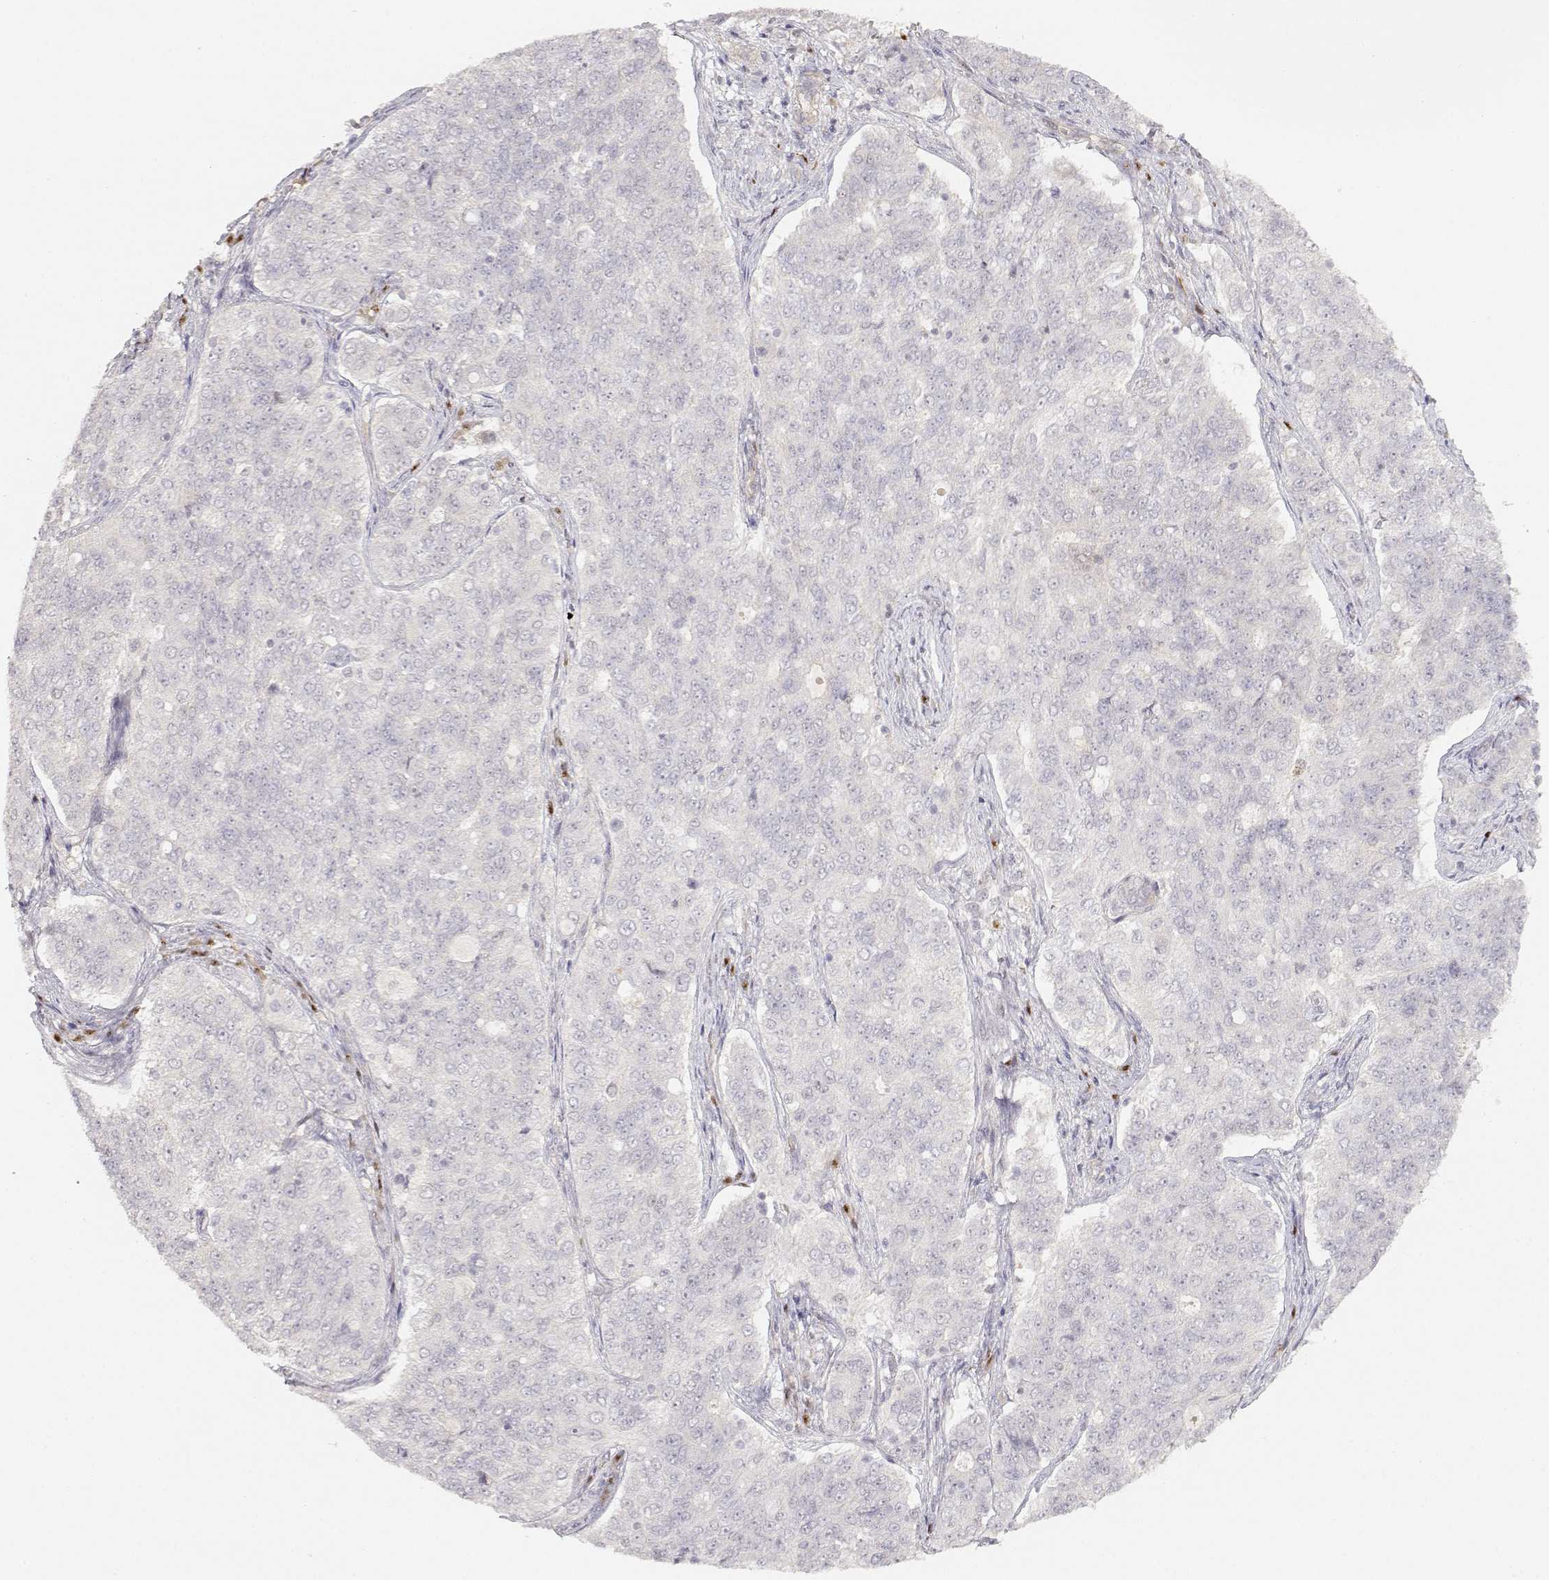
{"staining": {"intensity": "negative", "quantity": "none", "location": "none"}, "tissue": "endometrial cancer", "cell_type": "Tumor cells", "image_type": "cancer", "snomed": [{"axis": "morphology", "description": "Adenocarcinoma, NOS"}, {"axis": "topography", "description": "Endometrium"}], "caption": "The immunohistochemistry histopathology image has no significant staining in tumor cells of adenocarcinoma (endometrial) tissue.", "gene": "EAF2", "patient": {"sex": "female", "age": 43}}